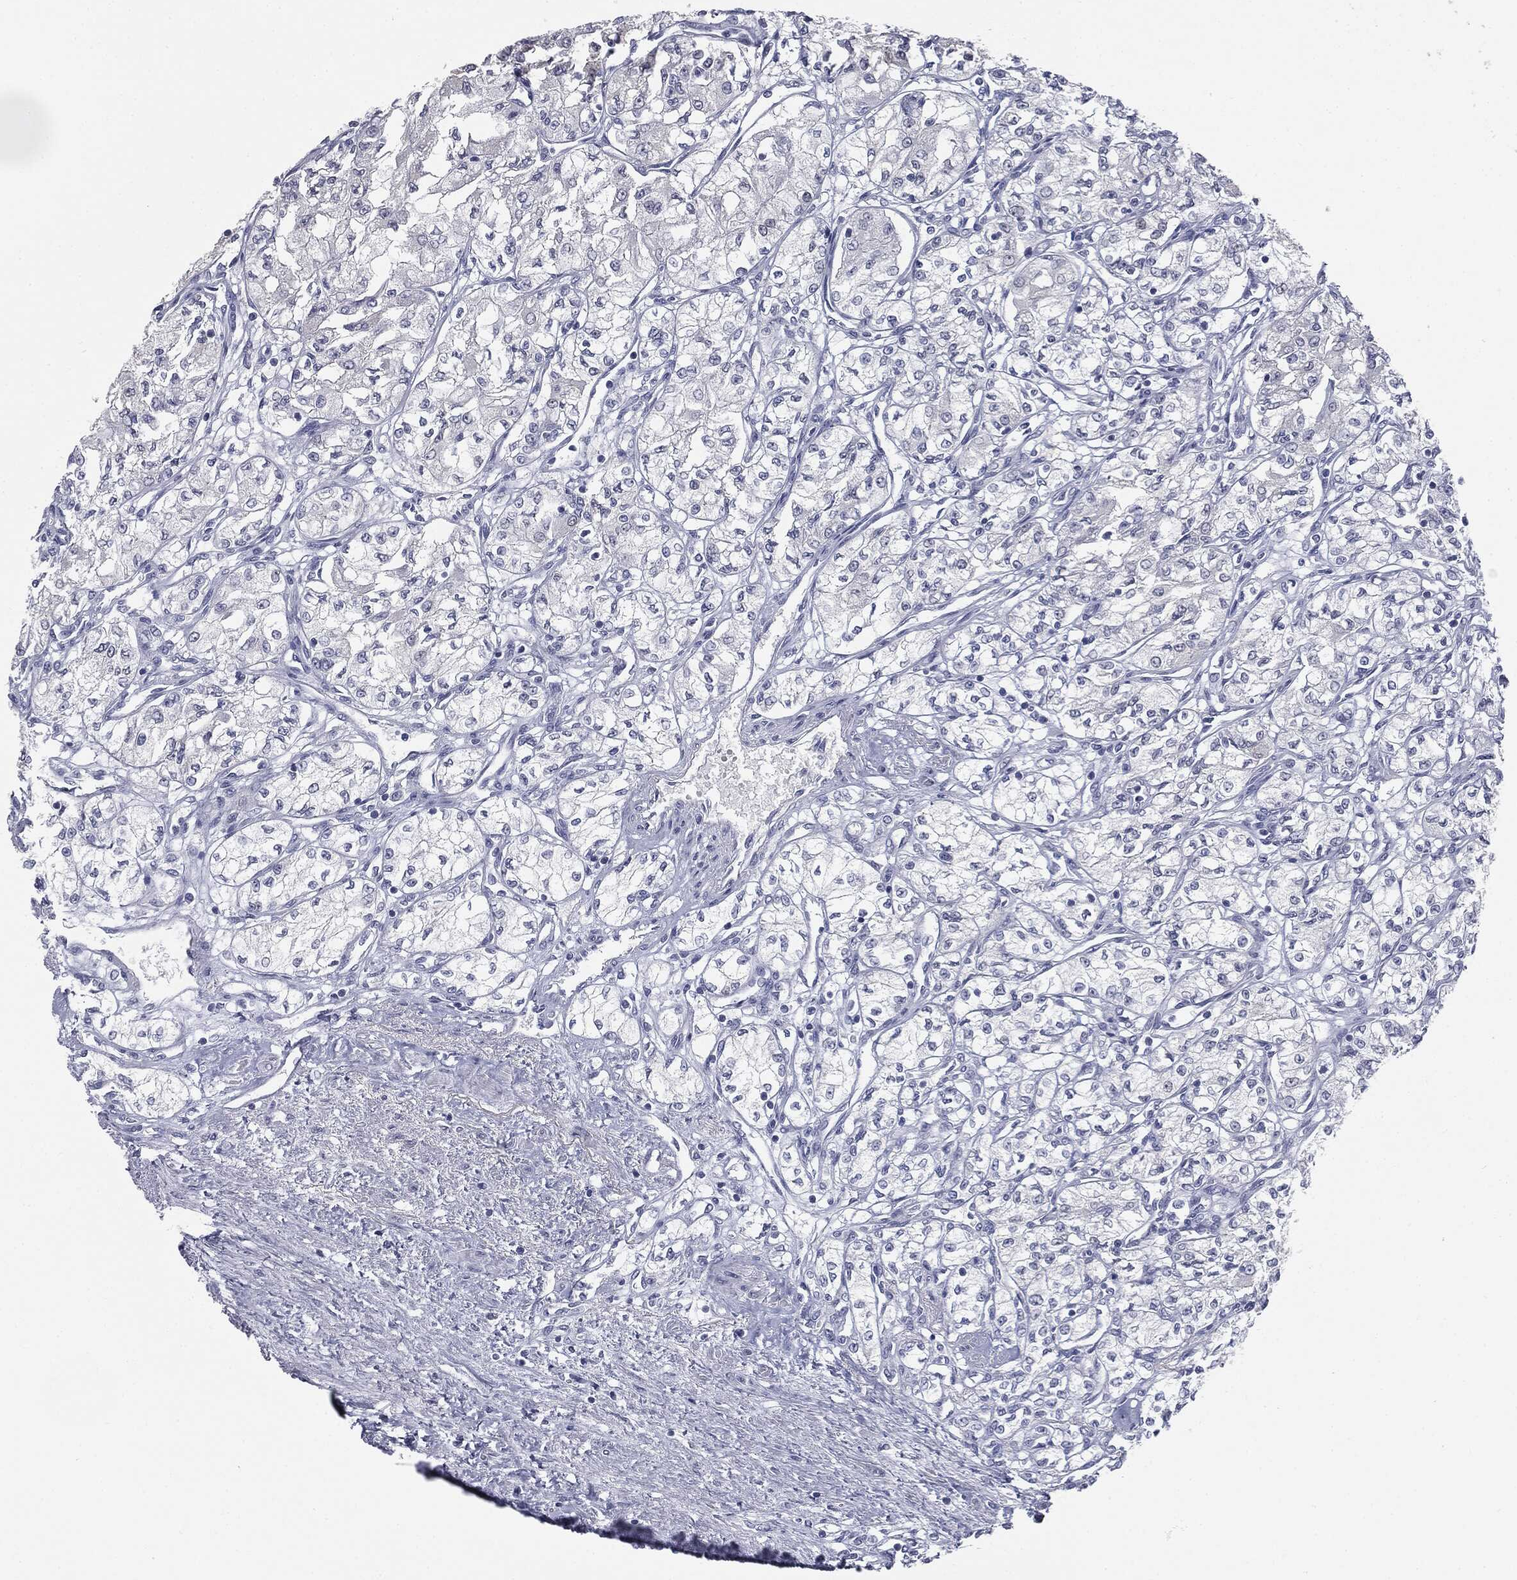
{"staining": {"intensity": "negative", "quantity": "none", "location": "none"}, "tissue": "renal cancer", "cell_type": "Tumor cells", "image_type": "cancer", "snomed": [{"axis": "morphology", "description": "Adenocarcinoma, NOS"}, {"axis": "topography", "description": "Kidney"}], "caption": "Tumor cells show no significant expression in renal cancer. Nuclei are stained in blue.", "gene": "MUC5AC", "patient": {"sex": "male", "age": 59}}